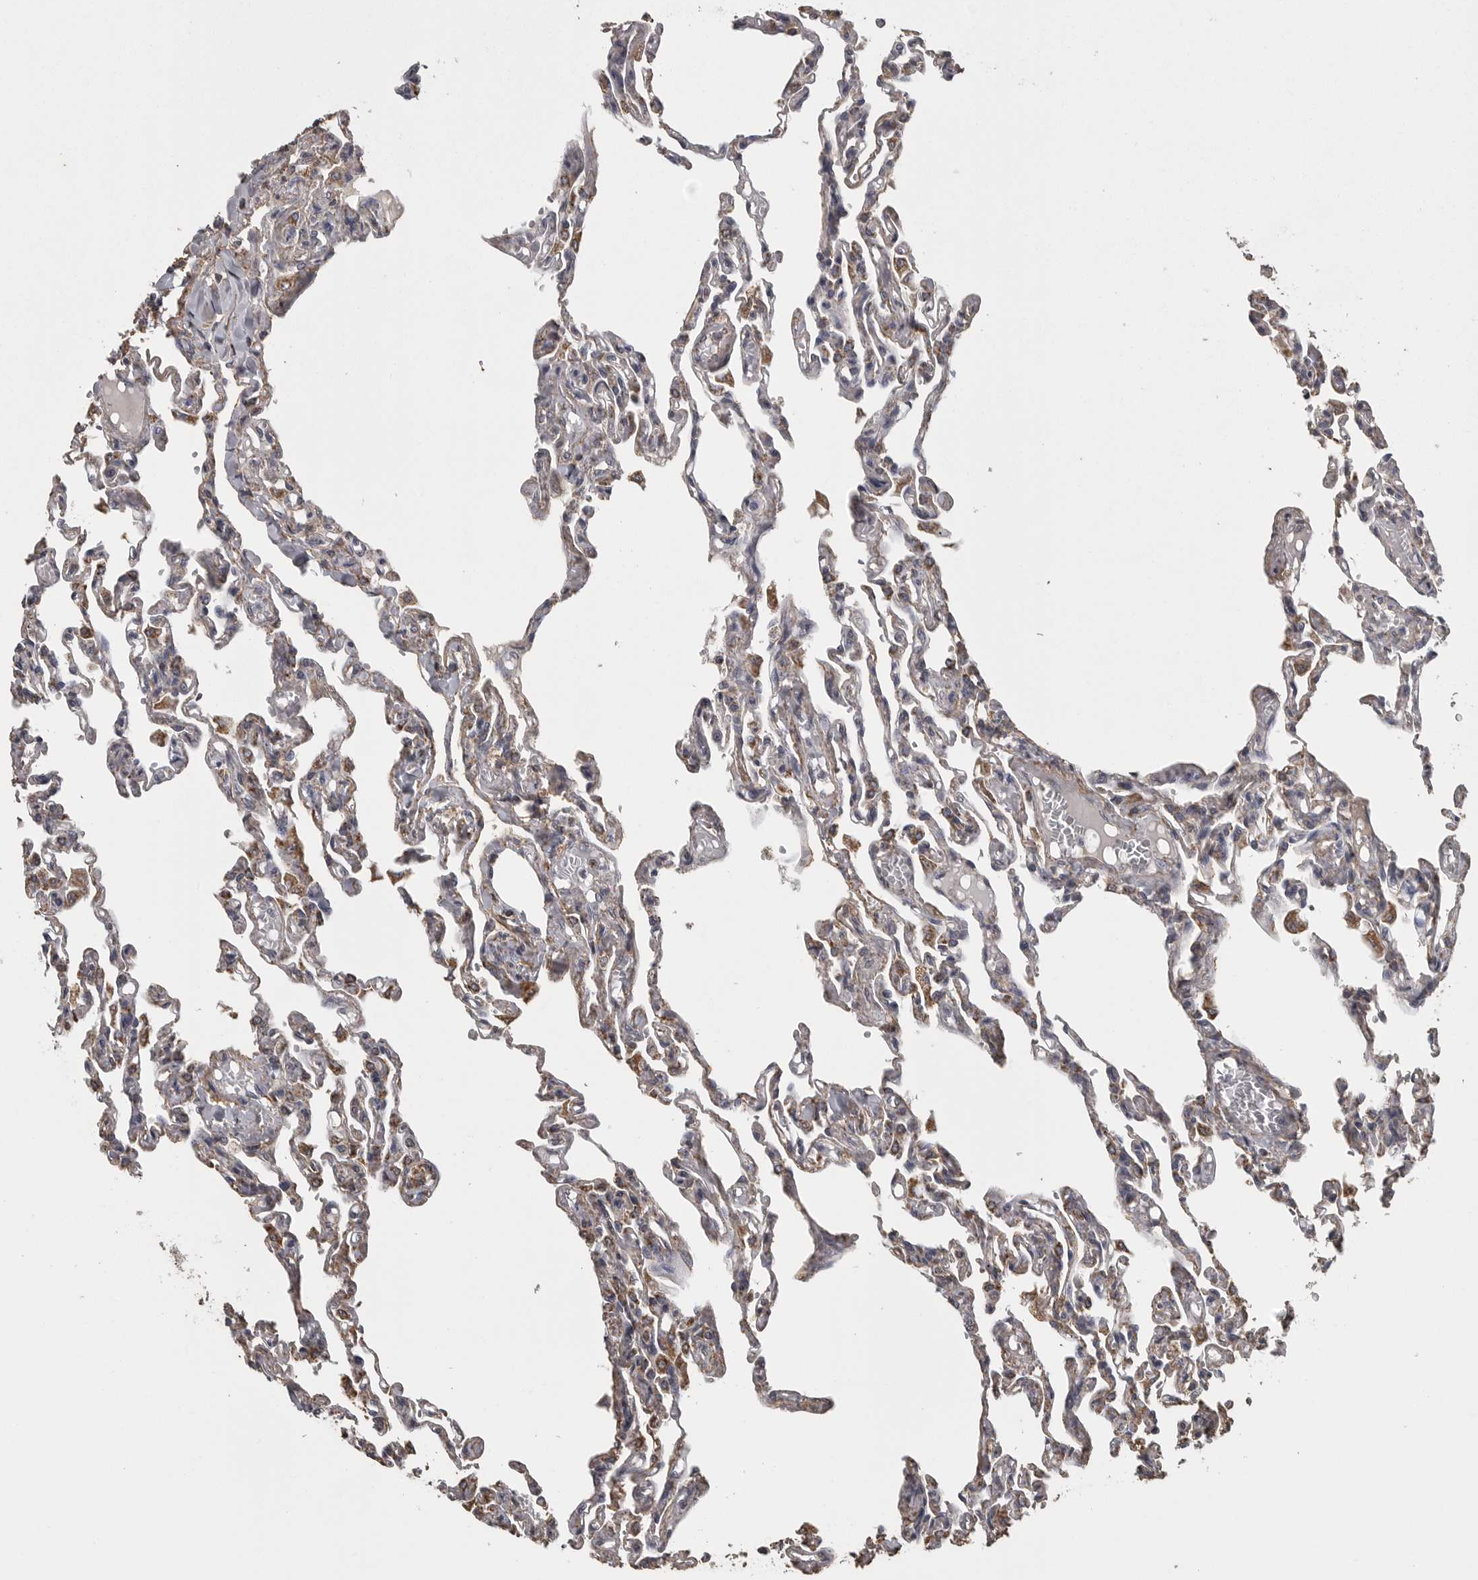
{"staining": {"intensity": "moderate", "quantity": "25%-75%", "location": "cytoplasmic/membranous"}, "tissue": "lung", "cell_type": "Alveolar cells", "image_type": "normal", "snomed": [{"axis": "morphology", "description": "Normal tissue, NOS"}, {"axis": "topography", "description": "Lung"}], "caption": "Alveolar cells display medium levels of moderate cytoplasmic/membranous positivity in approximately 25%-75% of cells in unremarkable lung.", "gene": "FRK", "patient": {"sex": "male", "age": 21}}